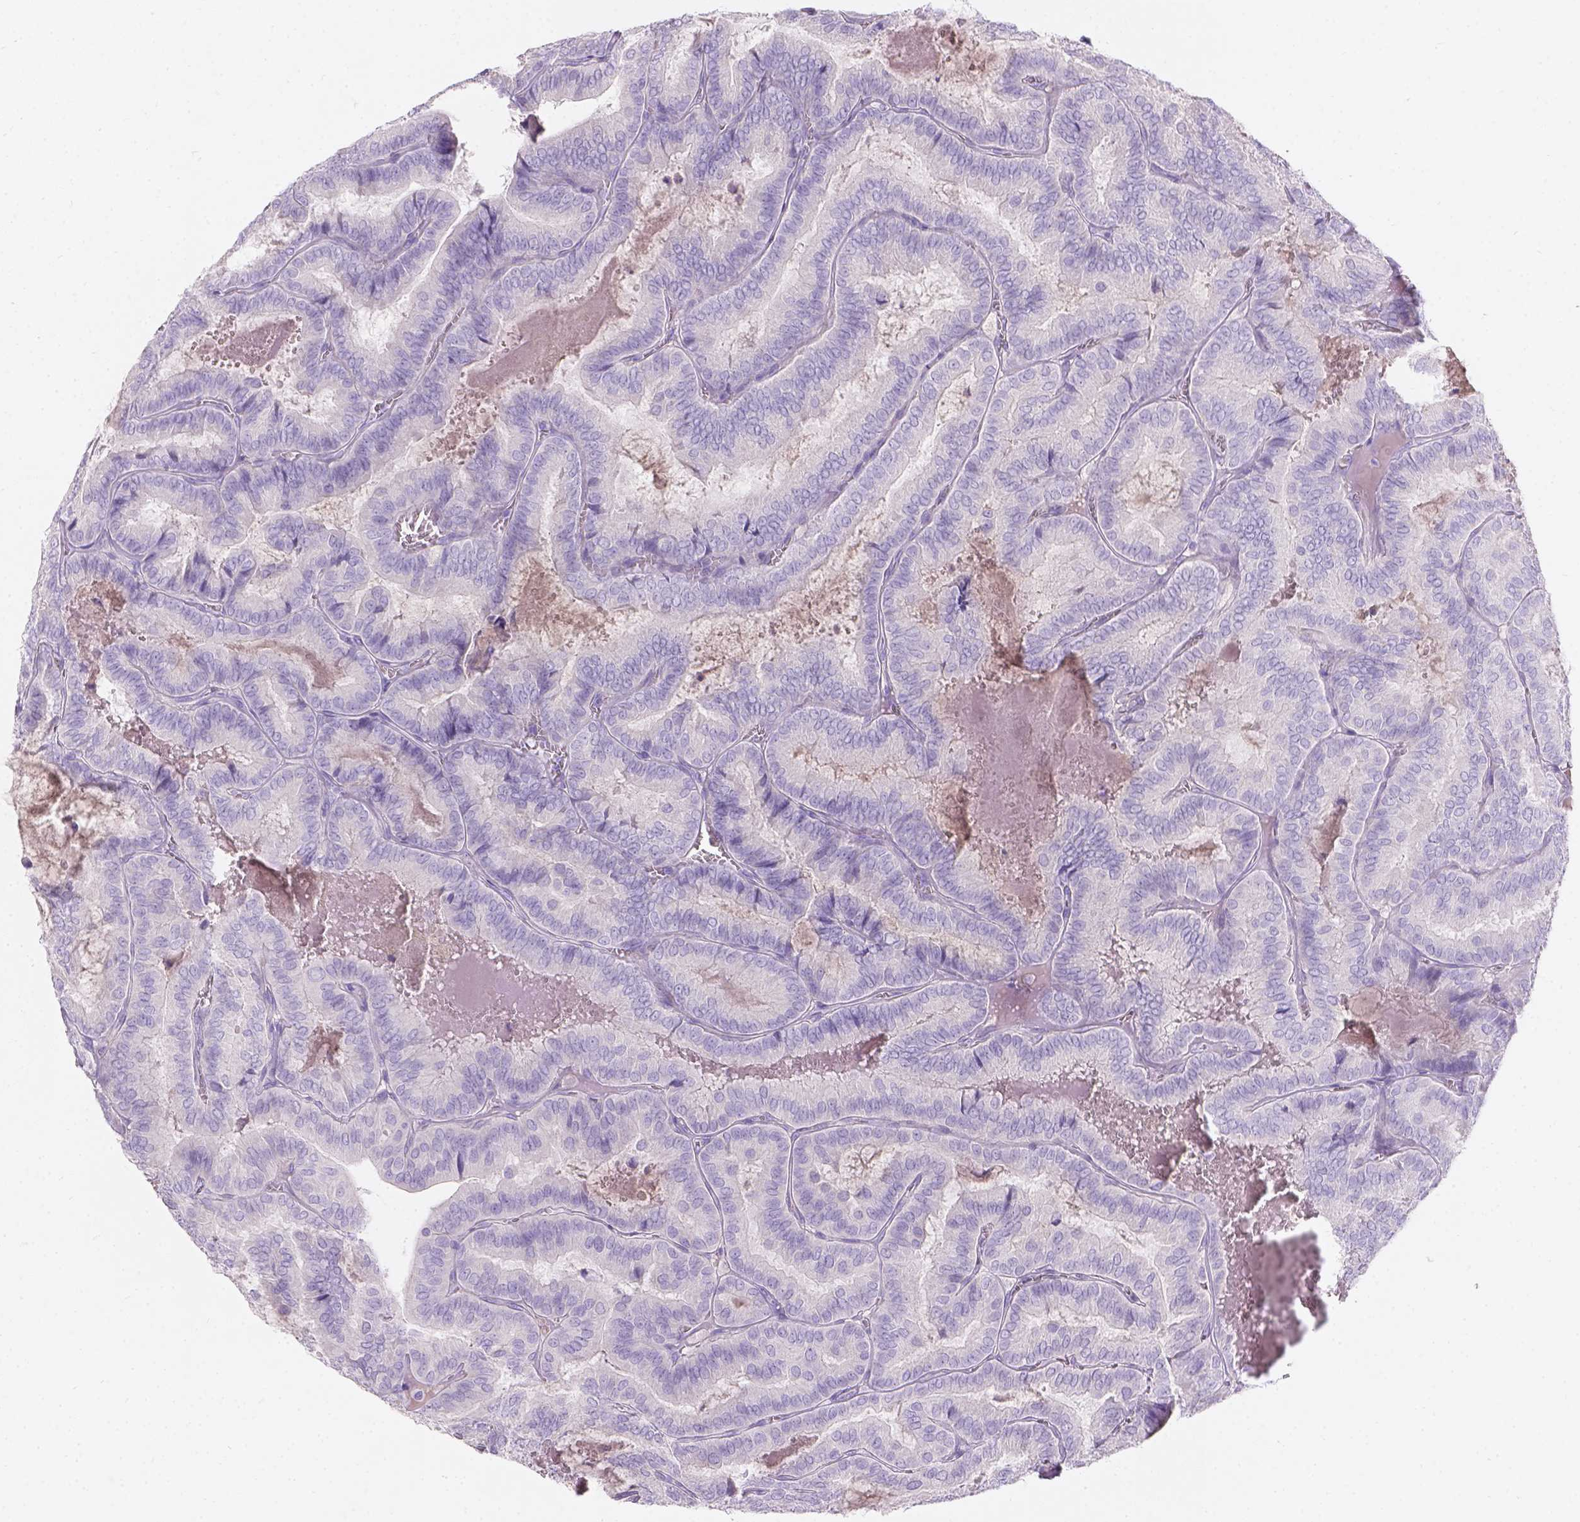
{"staining": {"intensity": "negative", "quantity": "none", "location": "none"}, "tissue": "thyroid cancer", "cell_type": "Tumor cells", "image_type": "cancer", "snomed": [{"axis": "morphology", "description": "Papillary adenocarcinoma, NOS"}, {"axis": "topography", "description": "Thyroid gland"}], "caption": "Immunohistochemical staining of papillary adenocarcinoma (thyroid) displays no significant positivity in tumor cells.", "gene": "GAL3ST2", "patient": {"sex": "female", "age": 75}}